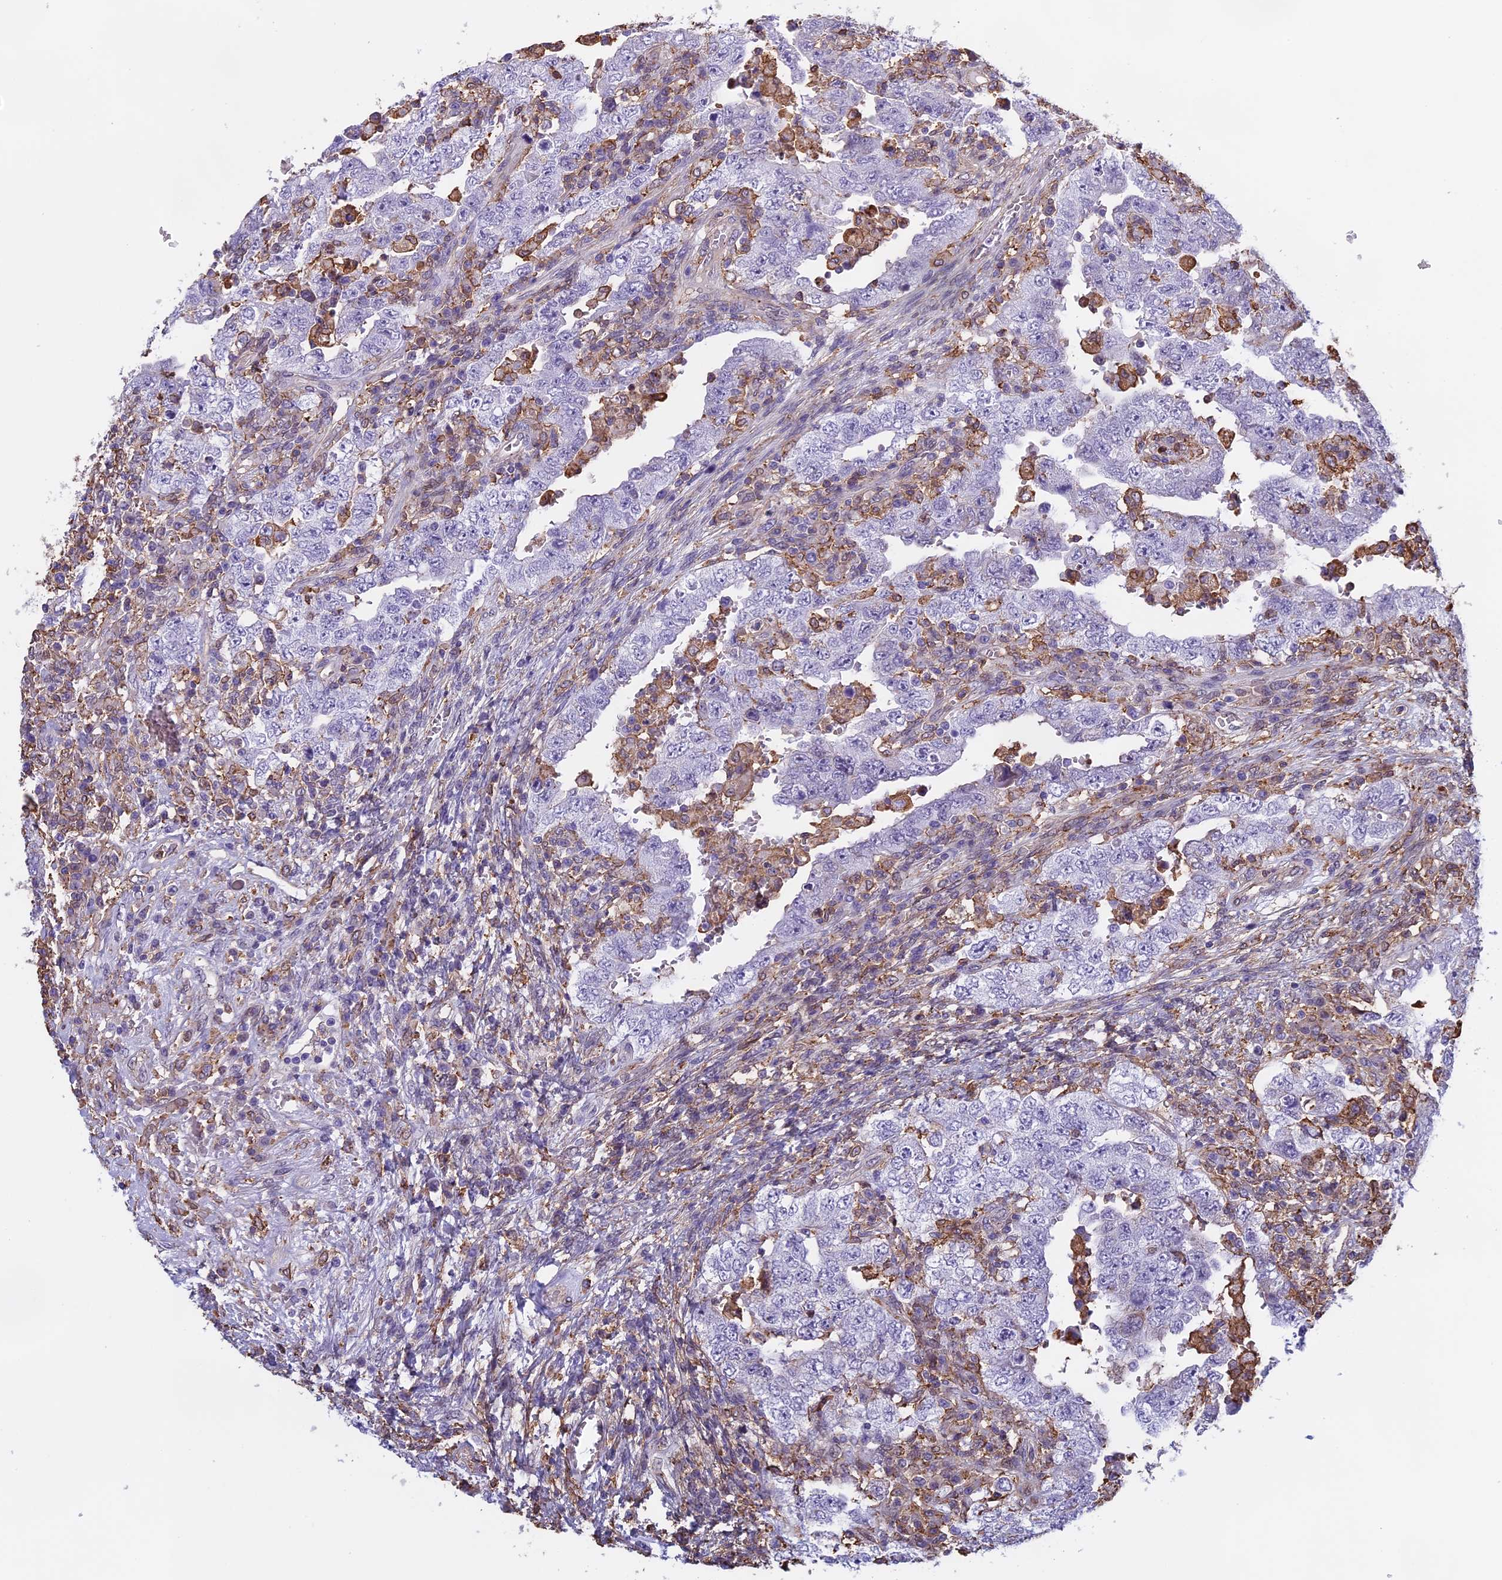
{"staining": {"intensity": "negative", "quantity": "none", "location": "none"}, "tissue": "testis cancer", "cell_type": "Tumor cells", "image_type": "cancer", "snomed": [{"axis": "morphology", "description": "Carcinoma, Embryonal, NOS"}, {"axis": "topography", "description": "Testis"}], "caption": "DAB (3,3'-diaminobenzidine) immunohistochemical staining of testis embryonal carcinoma demonstrates no significant expression in tumor cells.", "gene": "TMEM255B", "patient": {"sex": "male", "age": 26}}